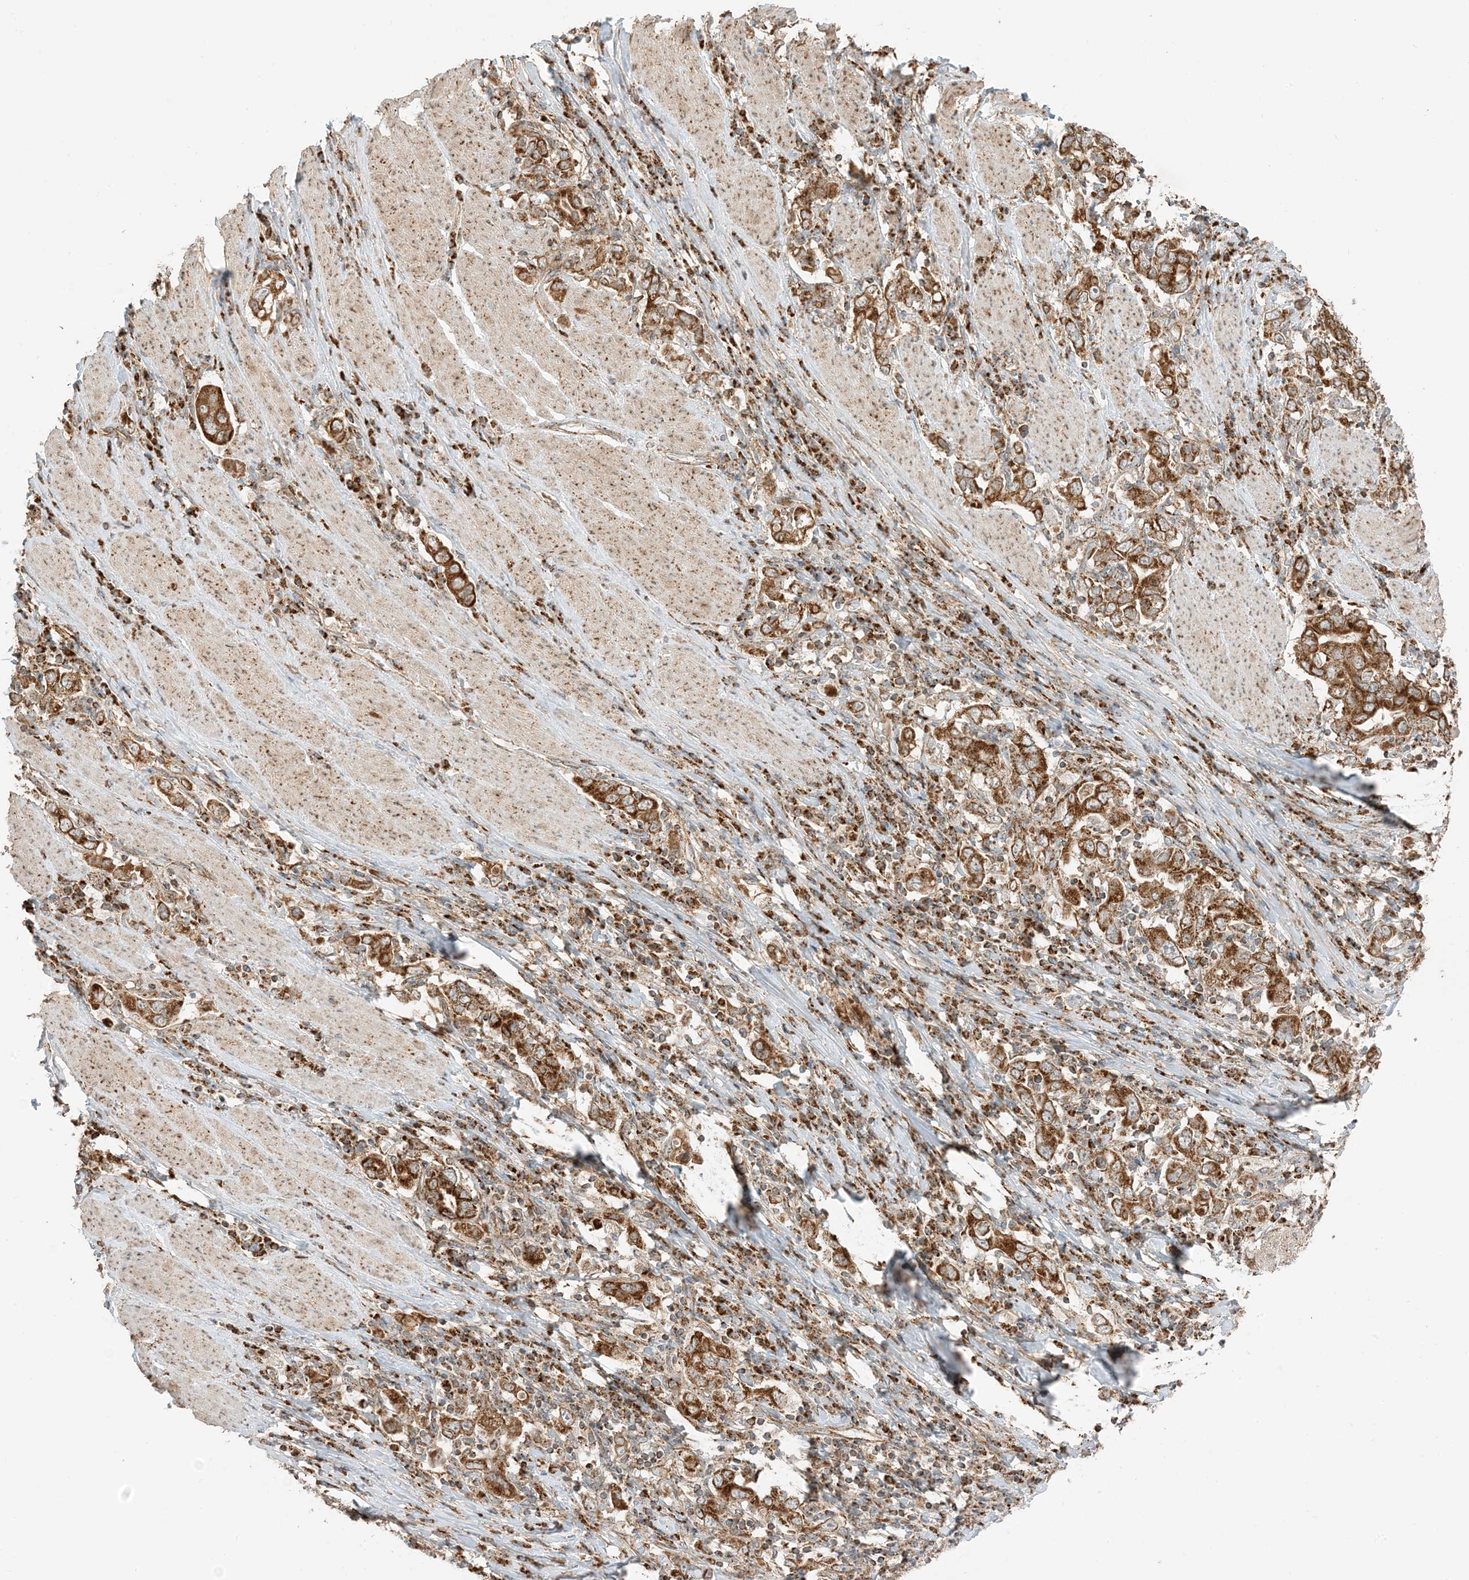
{"staining": {"intensity": "strong", "quantity": ">75%", "location": "cytoplasmic/membranous"}, "tissue": "stomach cancer", "cell_type": "Tumor cells", "image_type": "cancer", "snomed": [{"axis": "morphology", "description": "Adenocarcinoma, NOS"}, {"axis": "topography", "description": "Stomach, upper"}], "caption": "Tumor cells demonstrate high levels of strong cytoplasmic/membranous staining in approximately >75% of cells in human stomach cancer.", "gene": "N4BP3", "patient": {"sex": "male", "age": 62}}